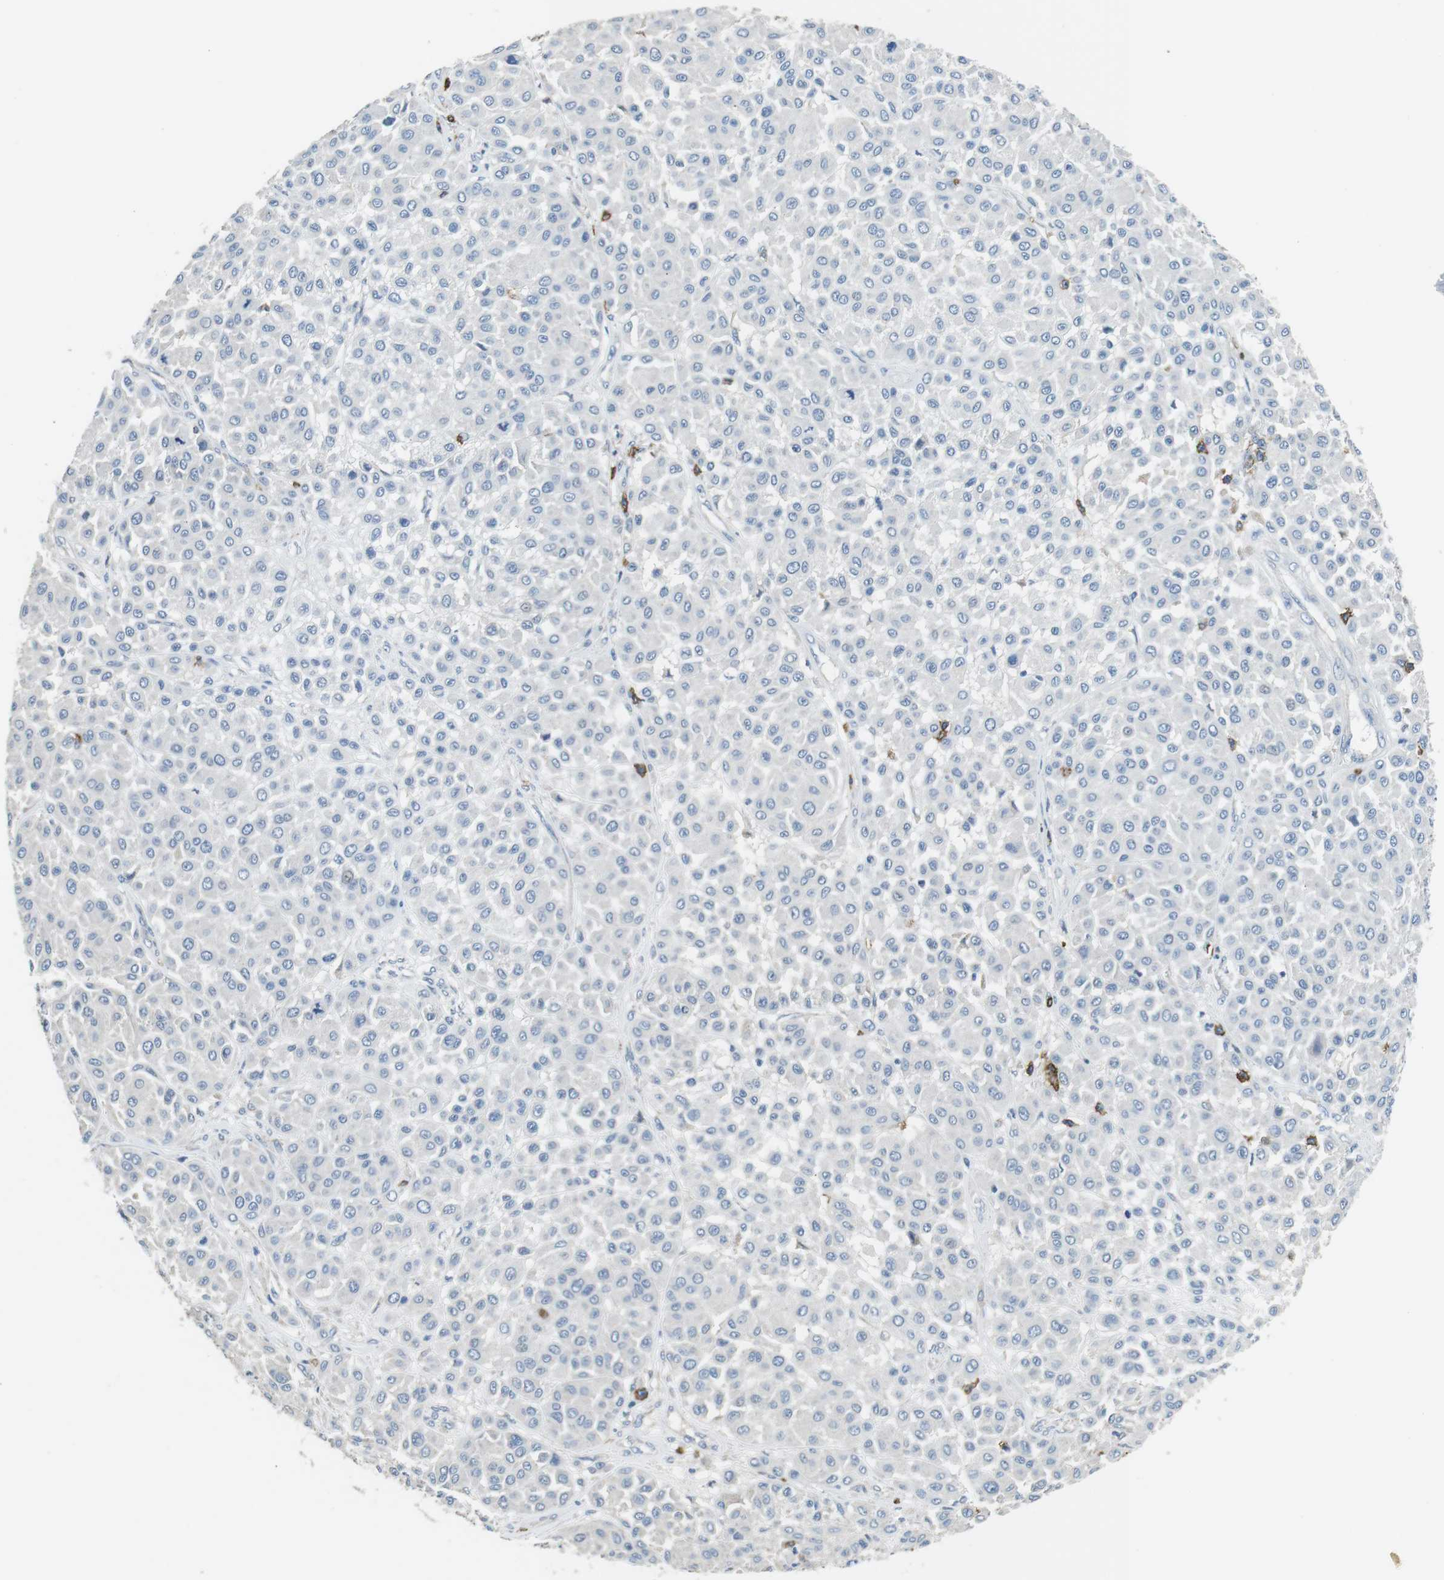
{"staining": {"intensity": "negative", "quantity": "none", "location": "none"}, "tissue": "melanoma", "cell_type": "Tumor cells", "image_type": "cancer", "snomed": [{"axis": "morphology", "description": "Malignant melanoma, Metastatic site"}, {"axis": "topography", "description": "Soft tissue"}], "caption": "Immunohistochemical staining of malignant melanoma (metastatic site) reveals no significant expression in tumor cells. (Immunohistochemistry, brightfield microscopy, high magnification).", "gene": "CD6", "patient": {"sex": "male", "age": 41}}